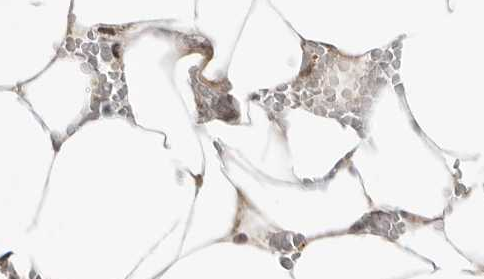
{"staining": {"intensity": "moderate", "quantity": "<25%", "location": "nuclear"}, "tissue": "bone marrow", "cell_type": "Hematopoietic cells", "image_type": "normal", "snomed": [{"axis": "morphology", "description": "Normal tissue, NOS"}, {"axis": "topography", "description": "Bone marrow"}], "caption": "Brown immunohistochemical staining in normal human bone marrow demonstrates moderate nuclear positivity in approximately <25% of hematopoietic cells. Immunohistochemistry (ihc) stains the protein in brown and the nuclei are stained blue.", "gene": "WRAP53", "patient": {"sex": "male", "age": 70}}